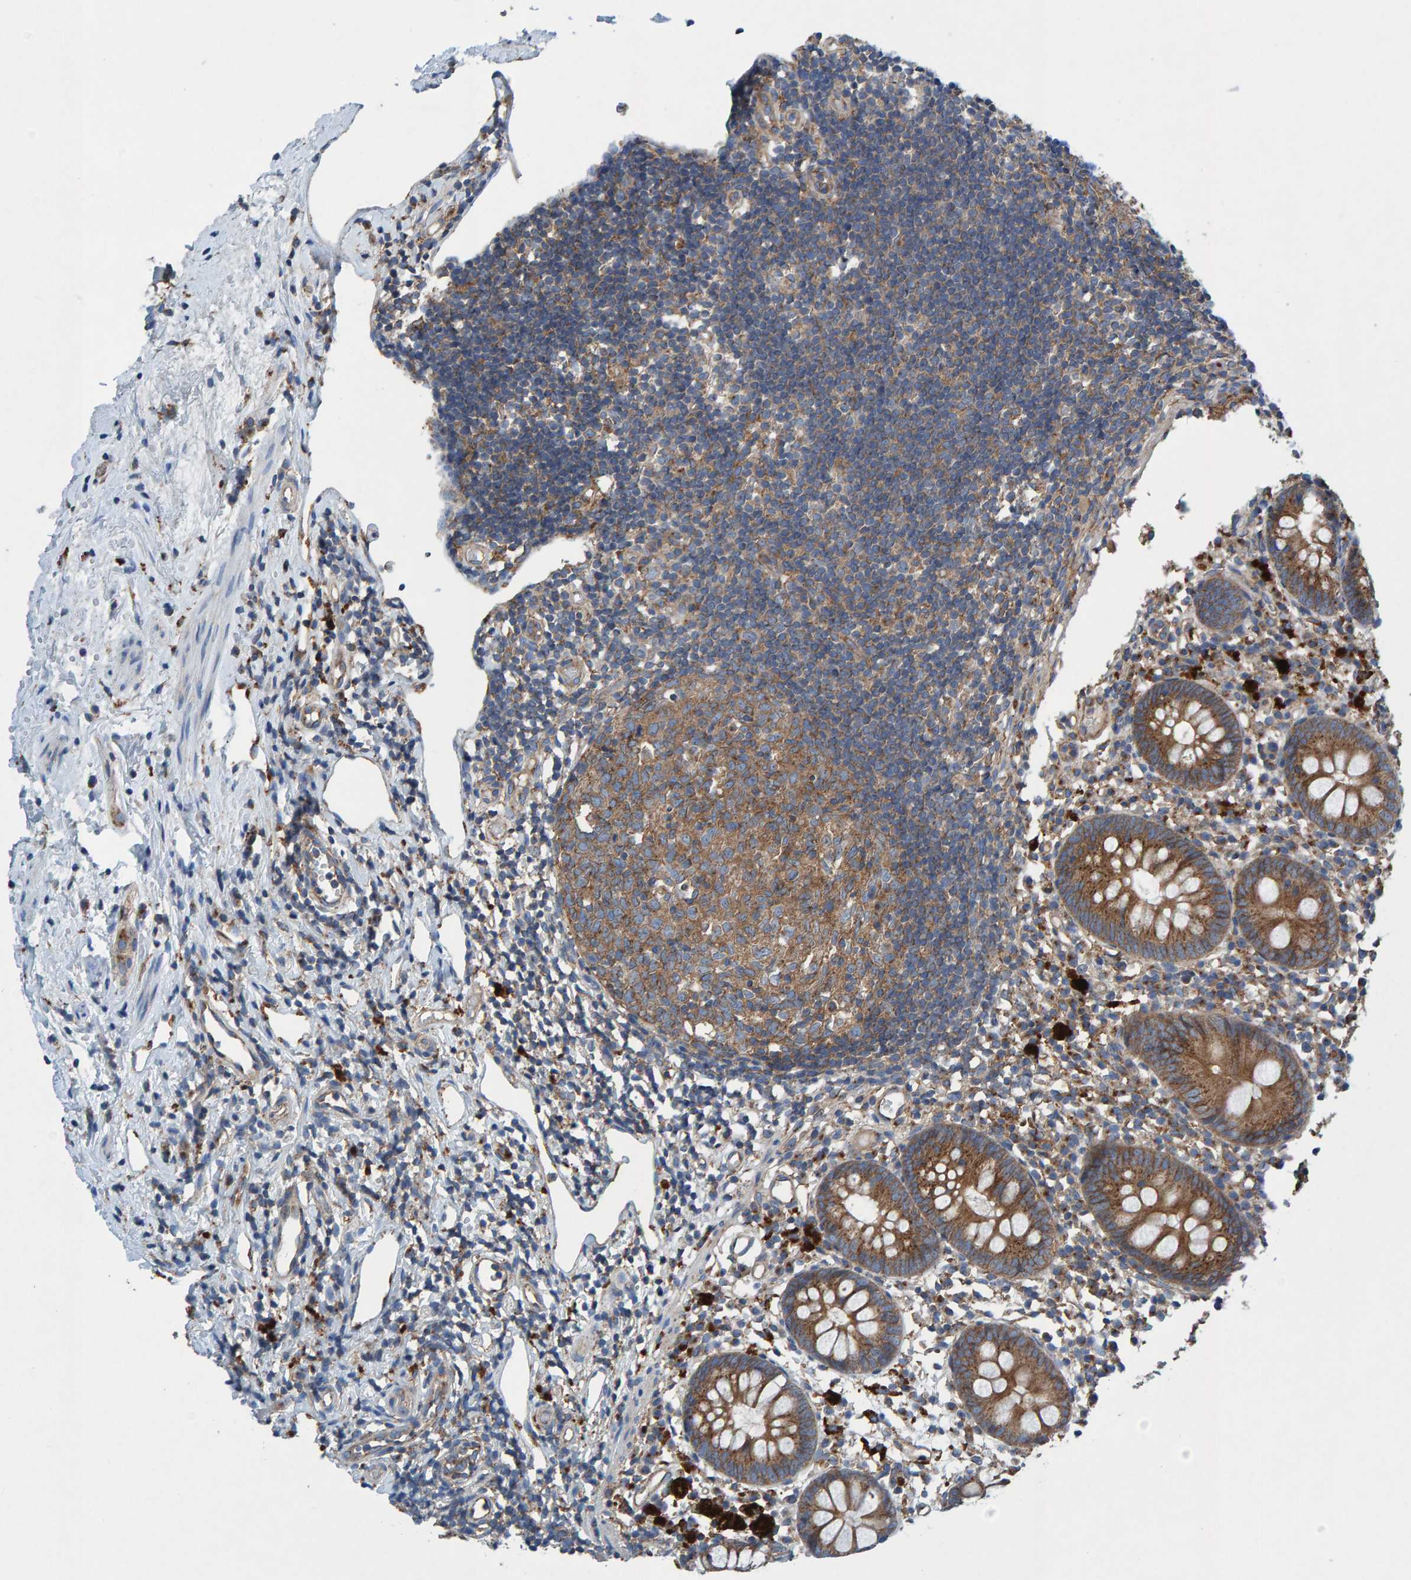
{"staining": {"intensity": "strong", "quantity": ">75%", "location": "cytoplasmic/membranous"}, "tissue": "appendix", "cell_type": "Glandular cells", "image_type": "normal", "snomed": [{"axis": "morphology", "description": "Normal tissue, NOS"}, {"axis": "topography", "description": "Appendix"}], "caption": "The image reveals a brown stain indicating the presence of a protein in the cytoplasmic/membranous of glandular cells in appendix.", "gene": "MKLN1", "patient": {"sex": "female", "age": 20}}